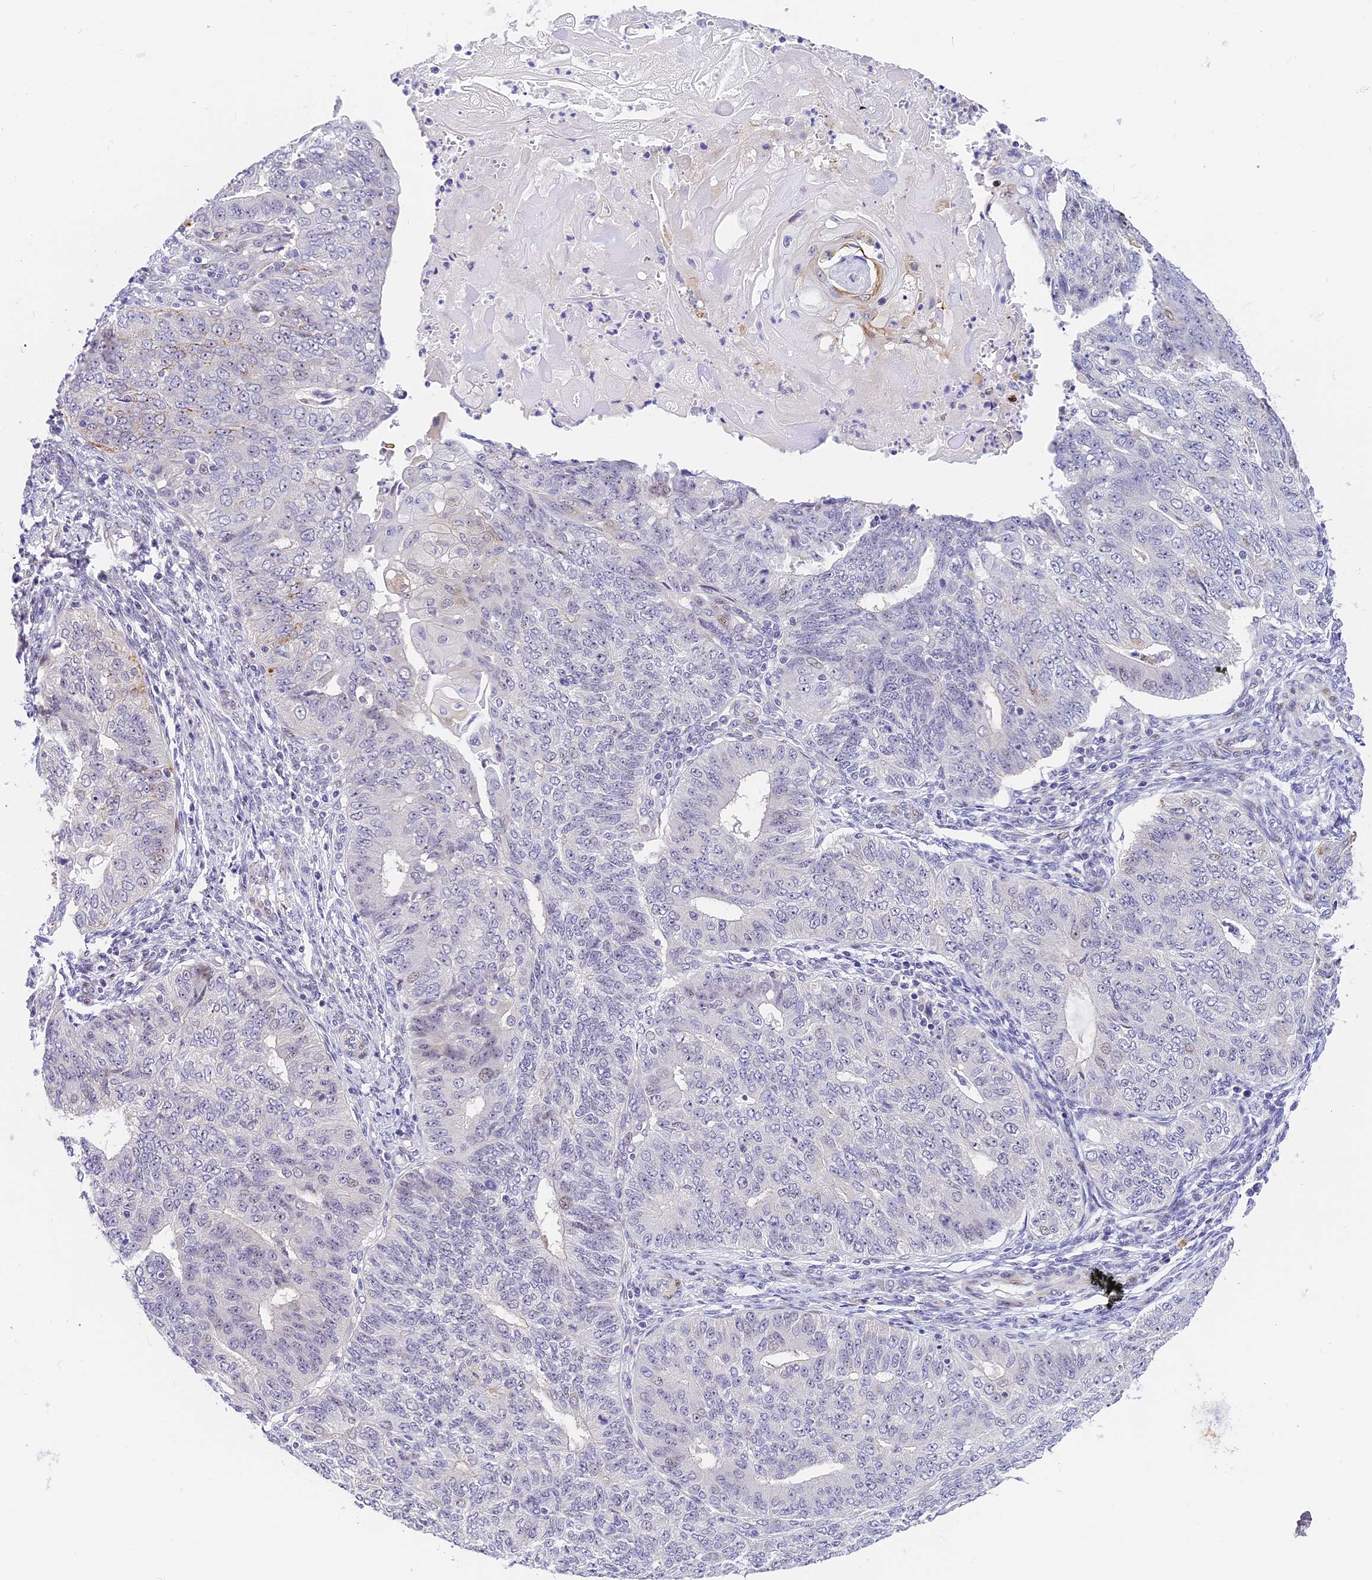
{"staining": {"intensity": "negative", "quantity": "none", "location": "none"}, "tissue": "endometrial cancer", "cell_type": "Tumor cells", "image_type": "cancer", "snomed": [{"axis": "morphology", "description": "Adenocarcinoma, NOS"}, {"axis": "topography", "description": "Endometrium"}], "caption": "Immunohistochemistry (IHC) of endometrial adenocarcinoma demonstrates no expression in tumor cells.", "gene": "MIDN", "patient": {"sex": "female", "age": 32}}